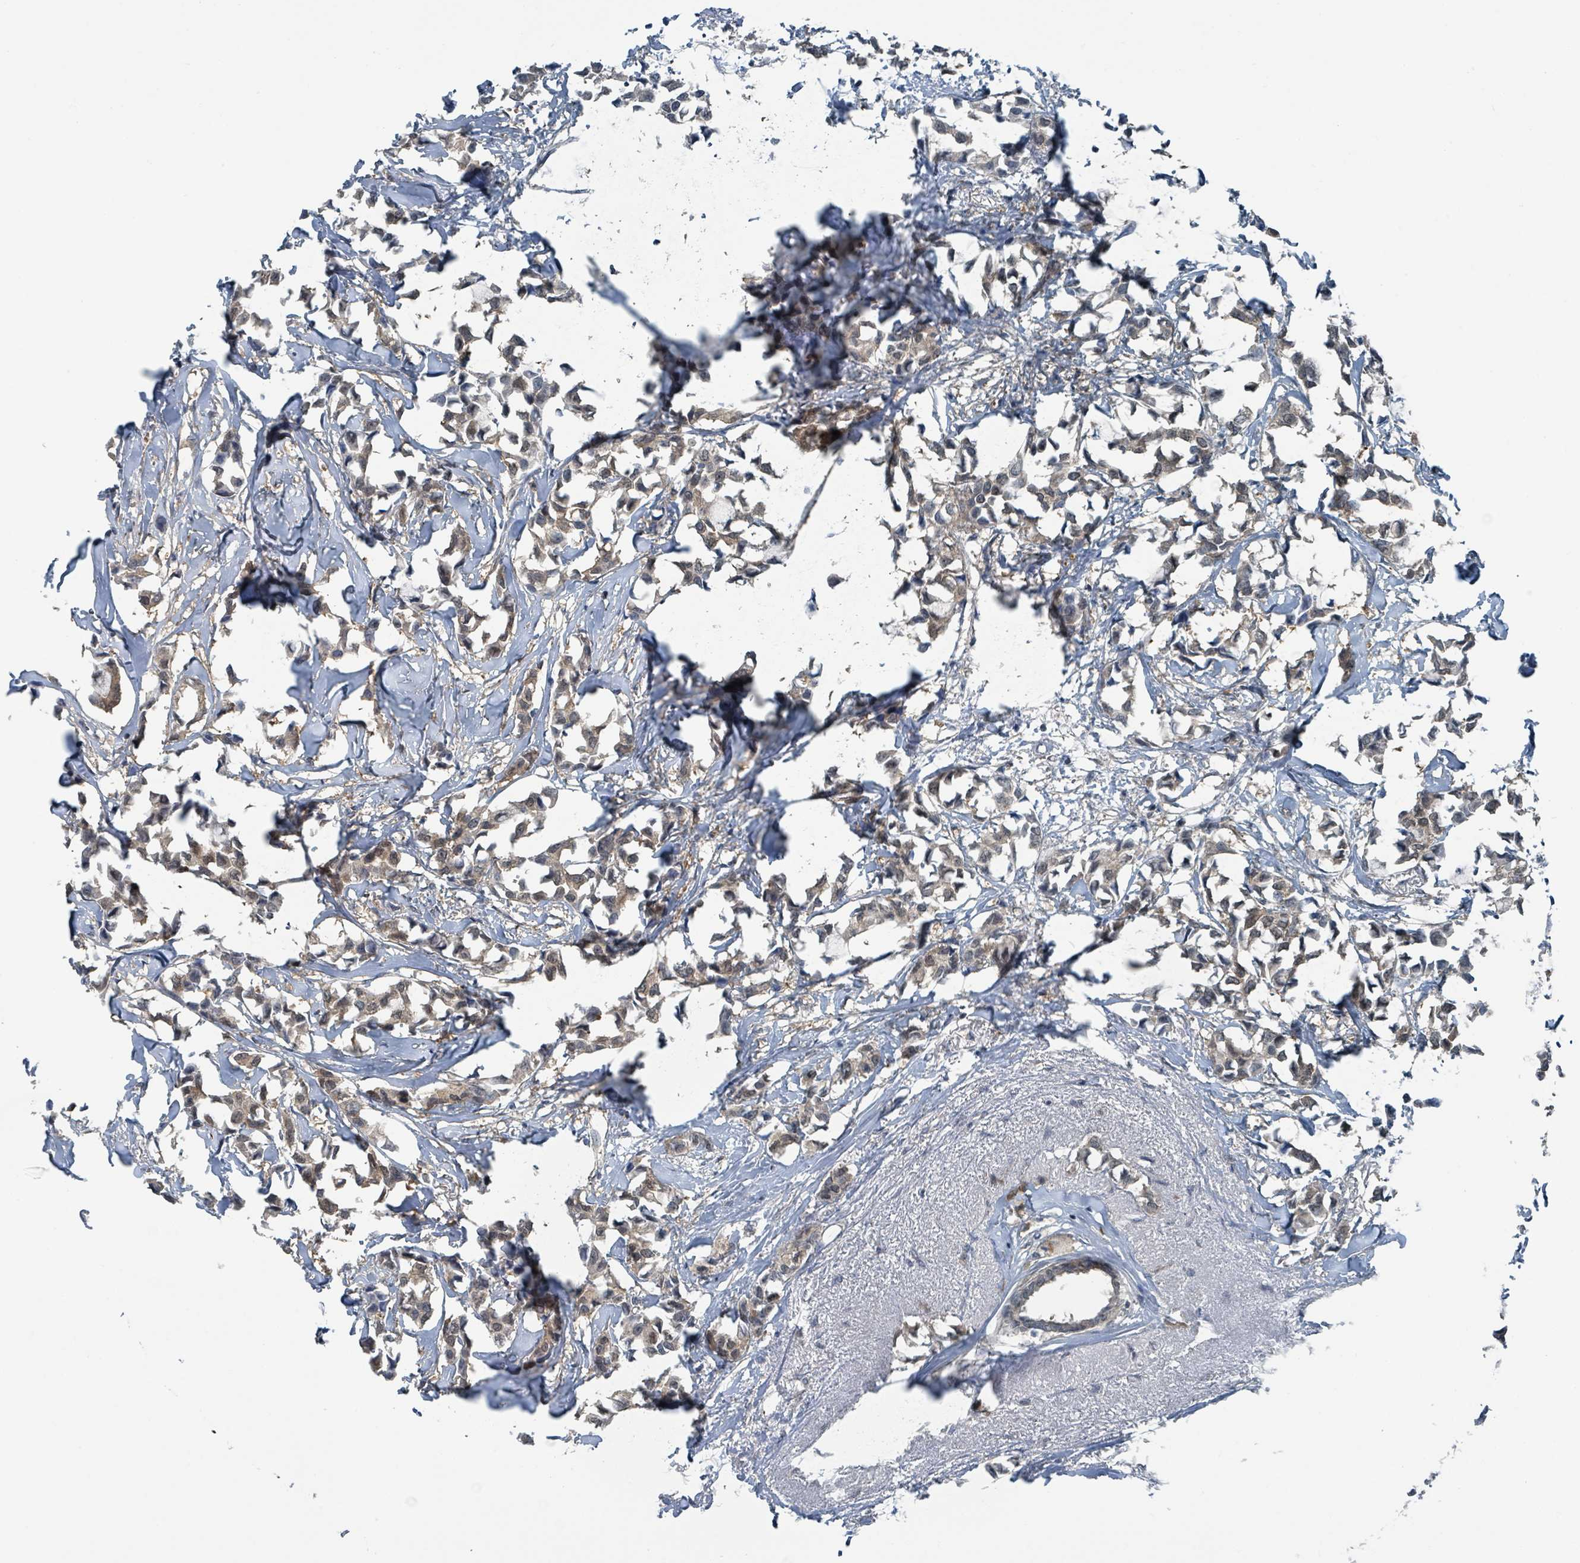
{"staining": {"intensity": "weak", "quantity": ">75%", "location": "cytoplasmic/membranous,nuclear"}, "tissue": "breast cancer", "cell_type": "Tumor cells", "image_type": "cancer", "snomed": [{"axis": "morphology", "description": "Duct carcinoma"}, {"axis": "topography", "description": "Breast"}], "caption": "Approximately >75% of tumor cells in human breast cancer (intraductal carcinoma) demonstrate weak cytoplasmic/membranous and nuclear protein expression as visualized by brown immunohistochemical staining.", "gene": "GOLGA7", "patient": {"sex": "female", "age": 73}}